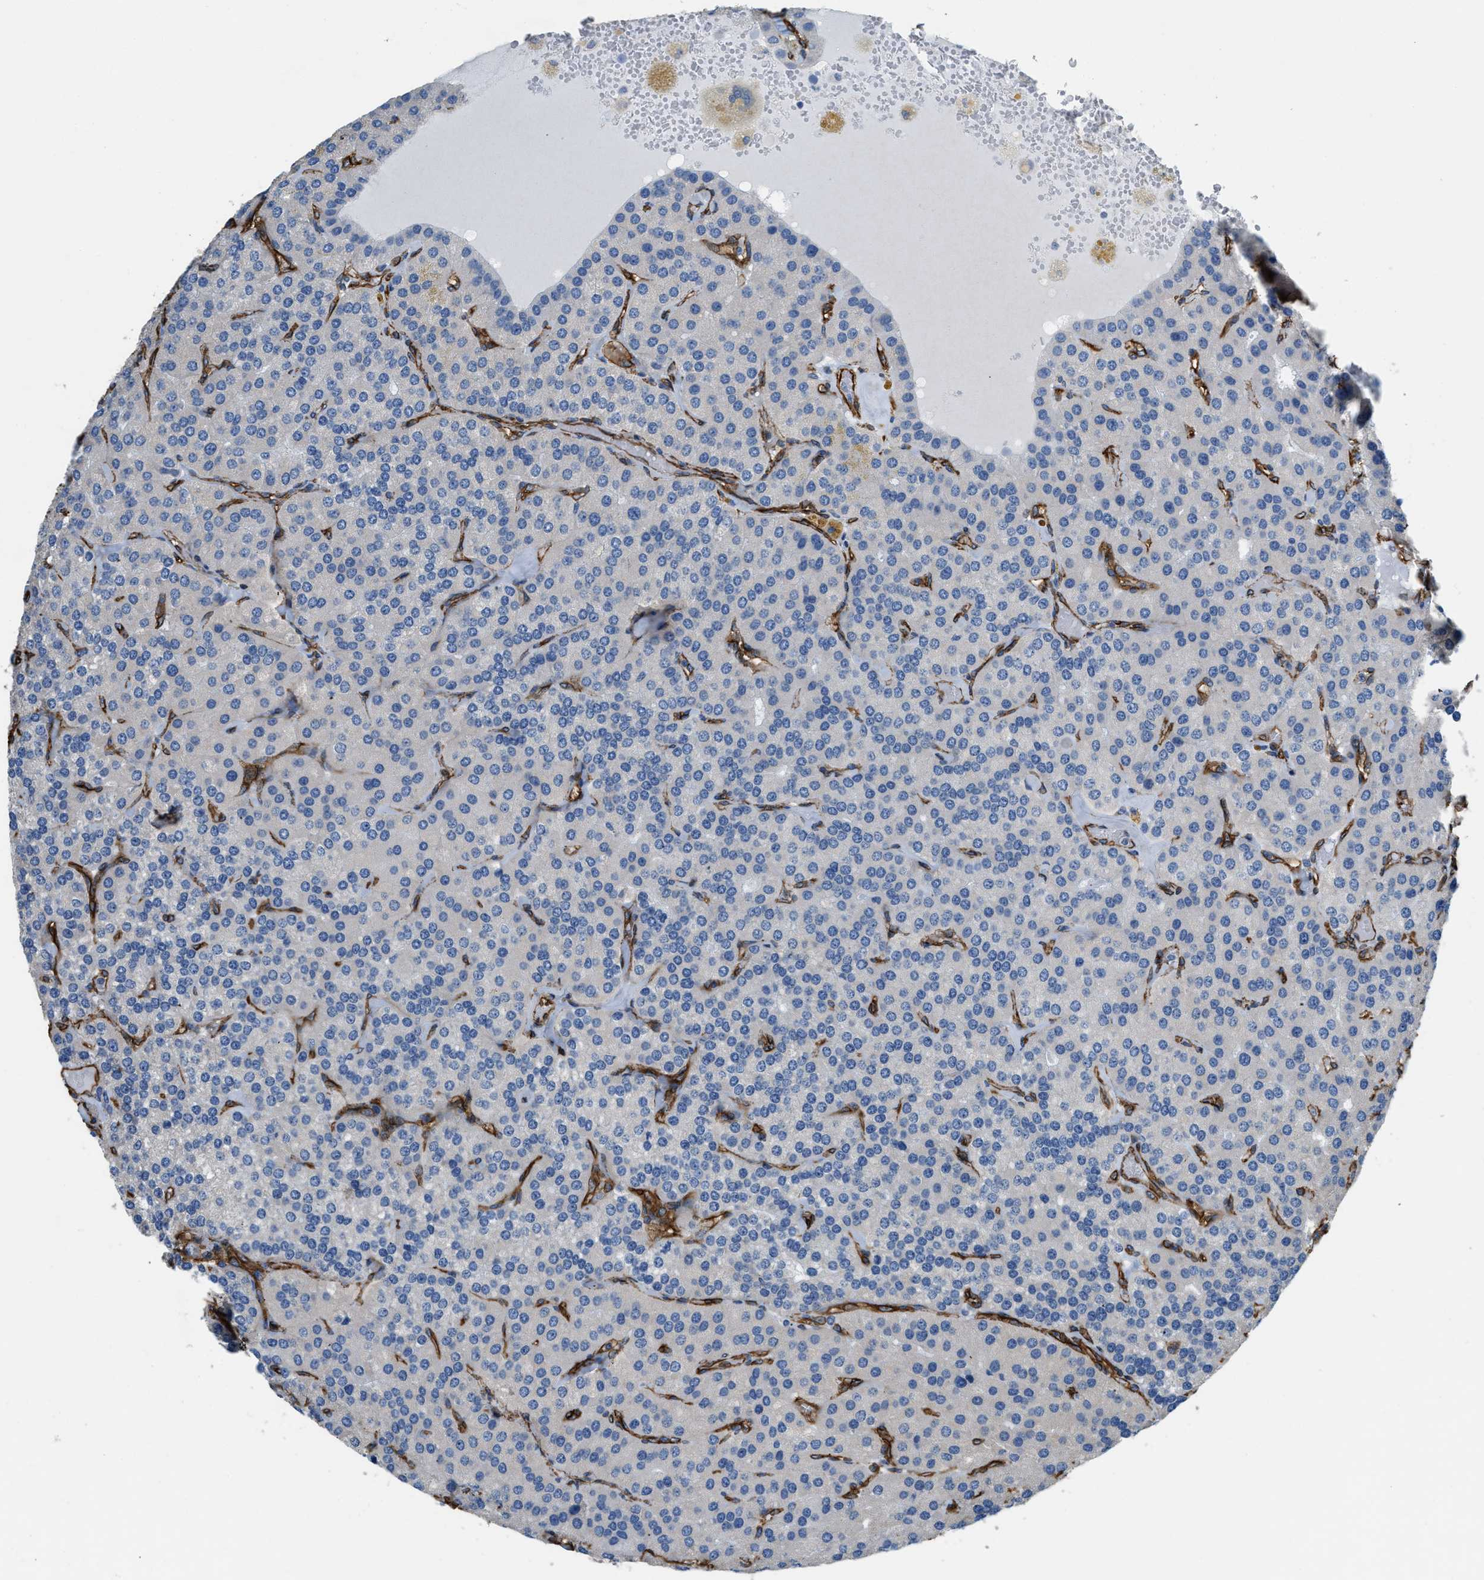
{"staining": {"intensity": "negative", "quantity": "none", "location": "none"}, "tissue": "parathyroid gland", "cell_type": "Glandular cells", "image_type": "normal", "snomed": [{"axis": "morphology", "description": "Normal tissue, NOS"}, {"axis": "morphology", "description": "Adenoma, NOS"}, {"axis": "topography", "description": "Parathyroid gland"}], "caption": "High magnification brightfield microscopy of unremarkable parathyroid gland stained with DAB (3,3'-diaminobenzidine) (brown) and counterstained with hematoxylin (blue): glandular cells show no significant staining.", "gene": "TMEM43", "patient": {"sex": "female", "age": 86}}